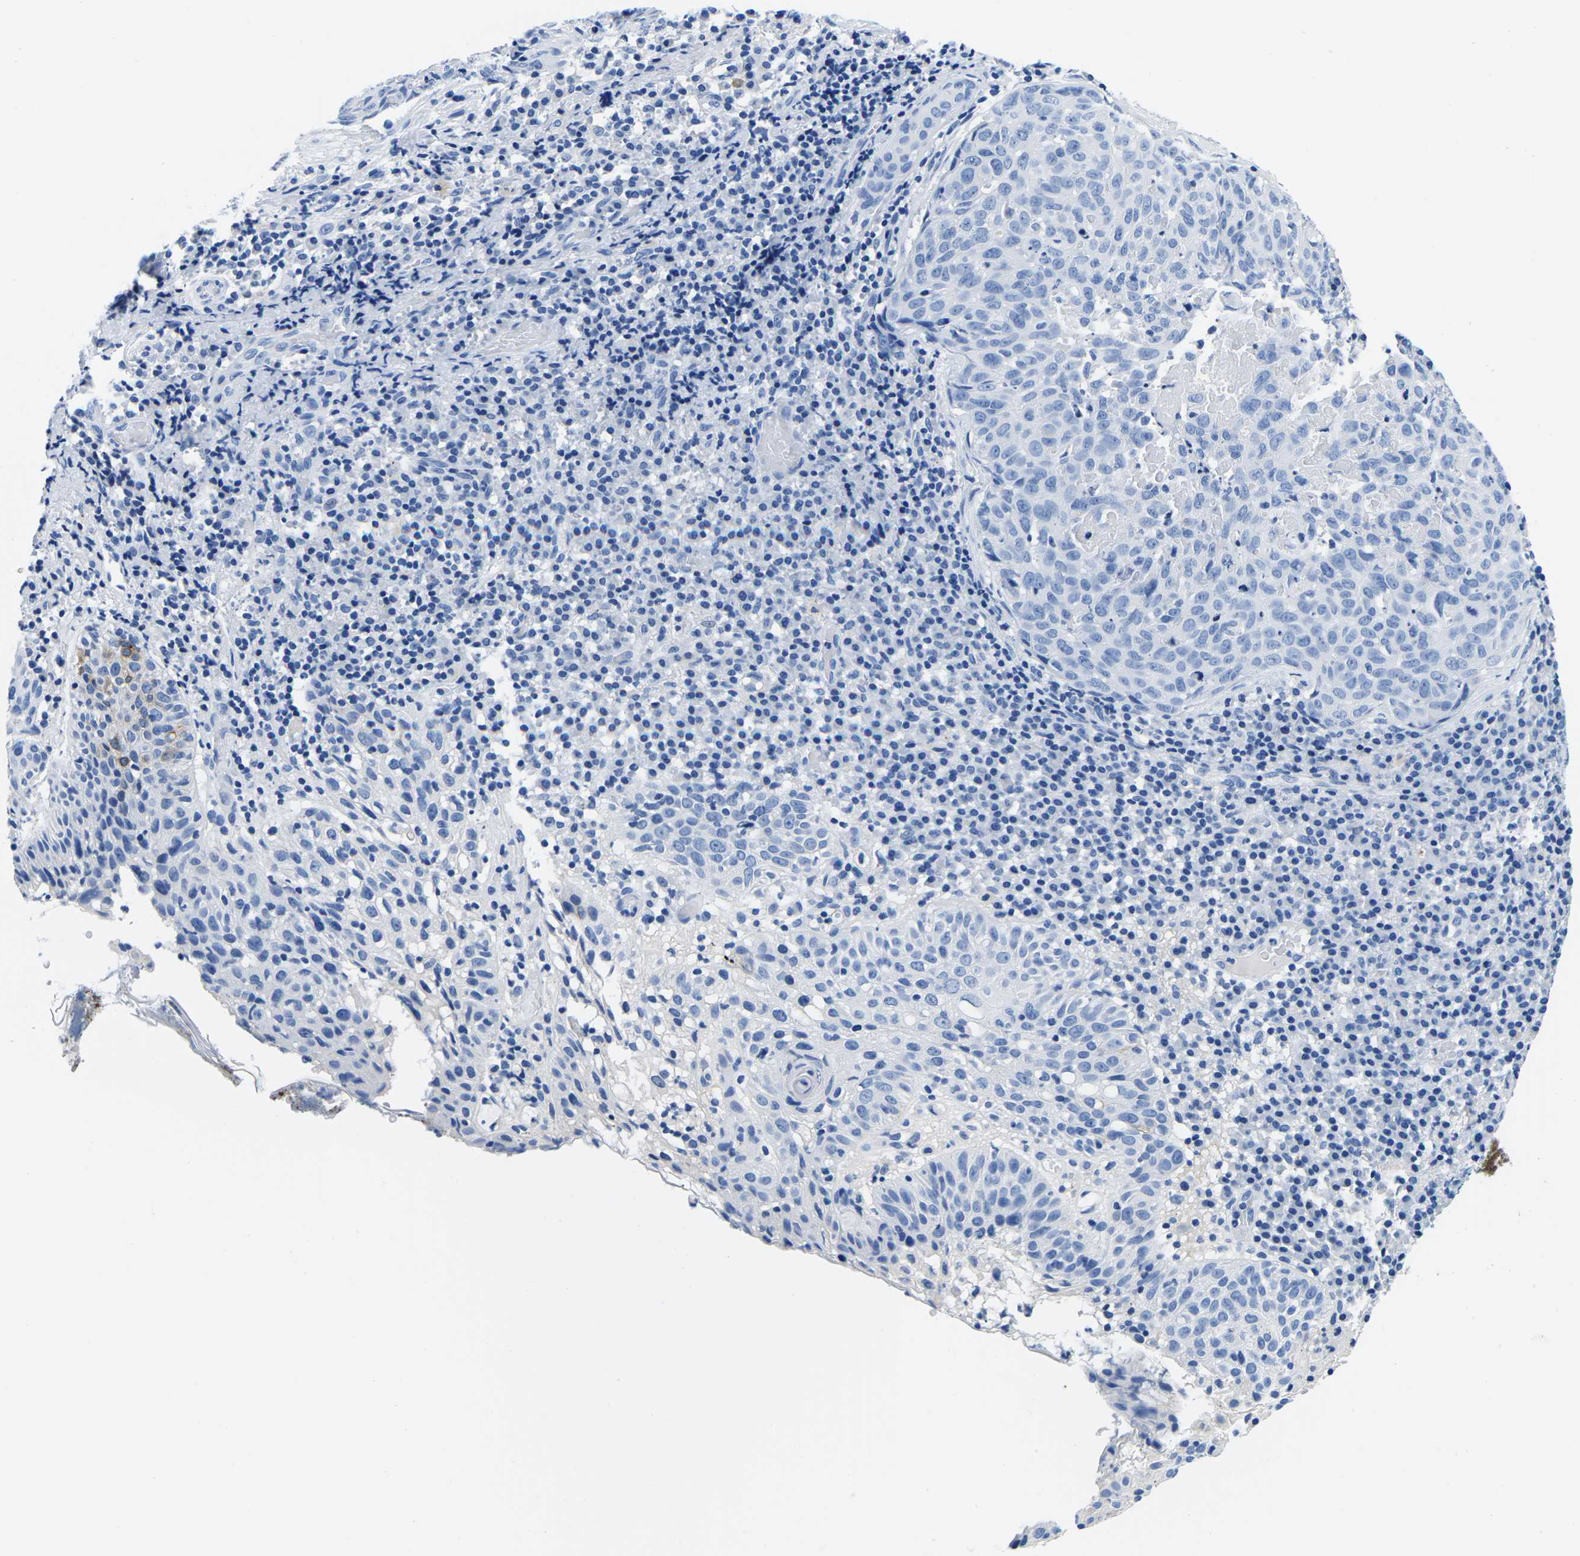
{"staining": {"intensity": "negative", "quantity": "none", "location": "none"}, "tissue": "skin cancer", "cell_type": "Tumor cells", "image_type": "cancer", "snomed": [{"axis": "morphology", "description": "Squamous cell carcinoma in situ, NOS"}, {"axis": "morphology", "description": "Squamous cell carcinoma, NOS"}, {"axis": "topography", "description": "Skin"}], "caption": "There is no significant staining in tumor cells of squamous cell carcinoma (skin). (DAB immunohistochemistry visualized using brightfield microscopy, high magnification).", "gene": "CYP1A2", "patient": {"sex": "male", "age": 93}}